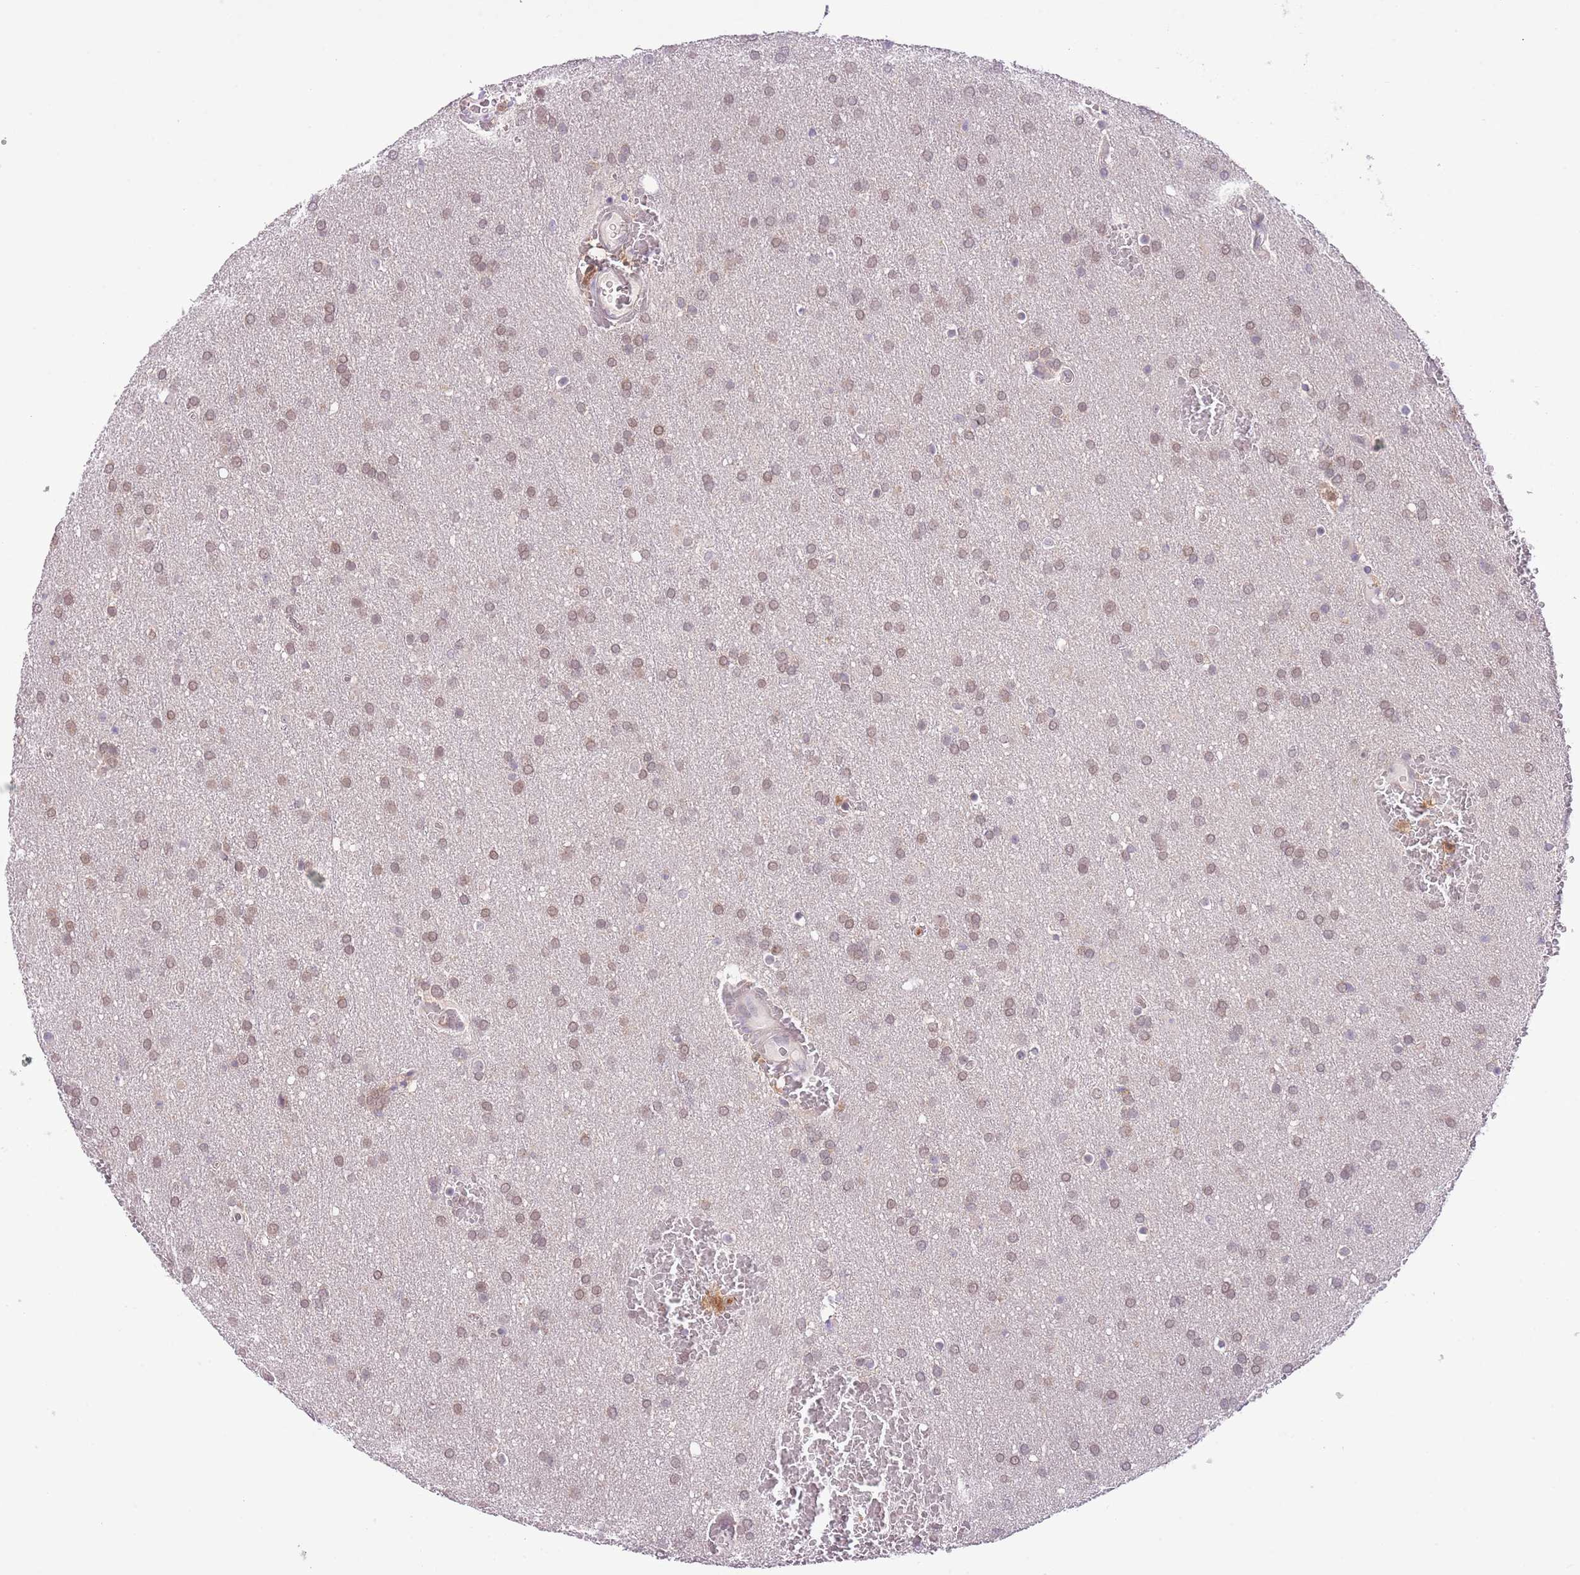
{"staining": {"intensity": "moderate", "quantity": ">75%", "location": "cytoplasmic/membranous"}, "tissue": "glioma", "cell_type": "Tumor cells", "image_type": "cancer", "snomed": [{"axis": "morphology", "description": "Glioma, malignant, Low grade"}, {"axis": "topography", "description": "Brain"}], "caption": "Immunohistochemical staining of human glioma demonstrates medium levels of moderate cytoplasmic/membranous protein expression in approximately >75% of tumor cells. The staining was performed using DAB (3,3'-diaminobenzidine), with brown indicating positive protein expression. Nuclei are stained blue with hematoxylin.", "gene": "GALK2", "patient": {"sex": "female", "age": 32}}